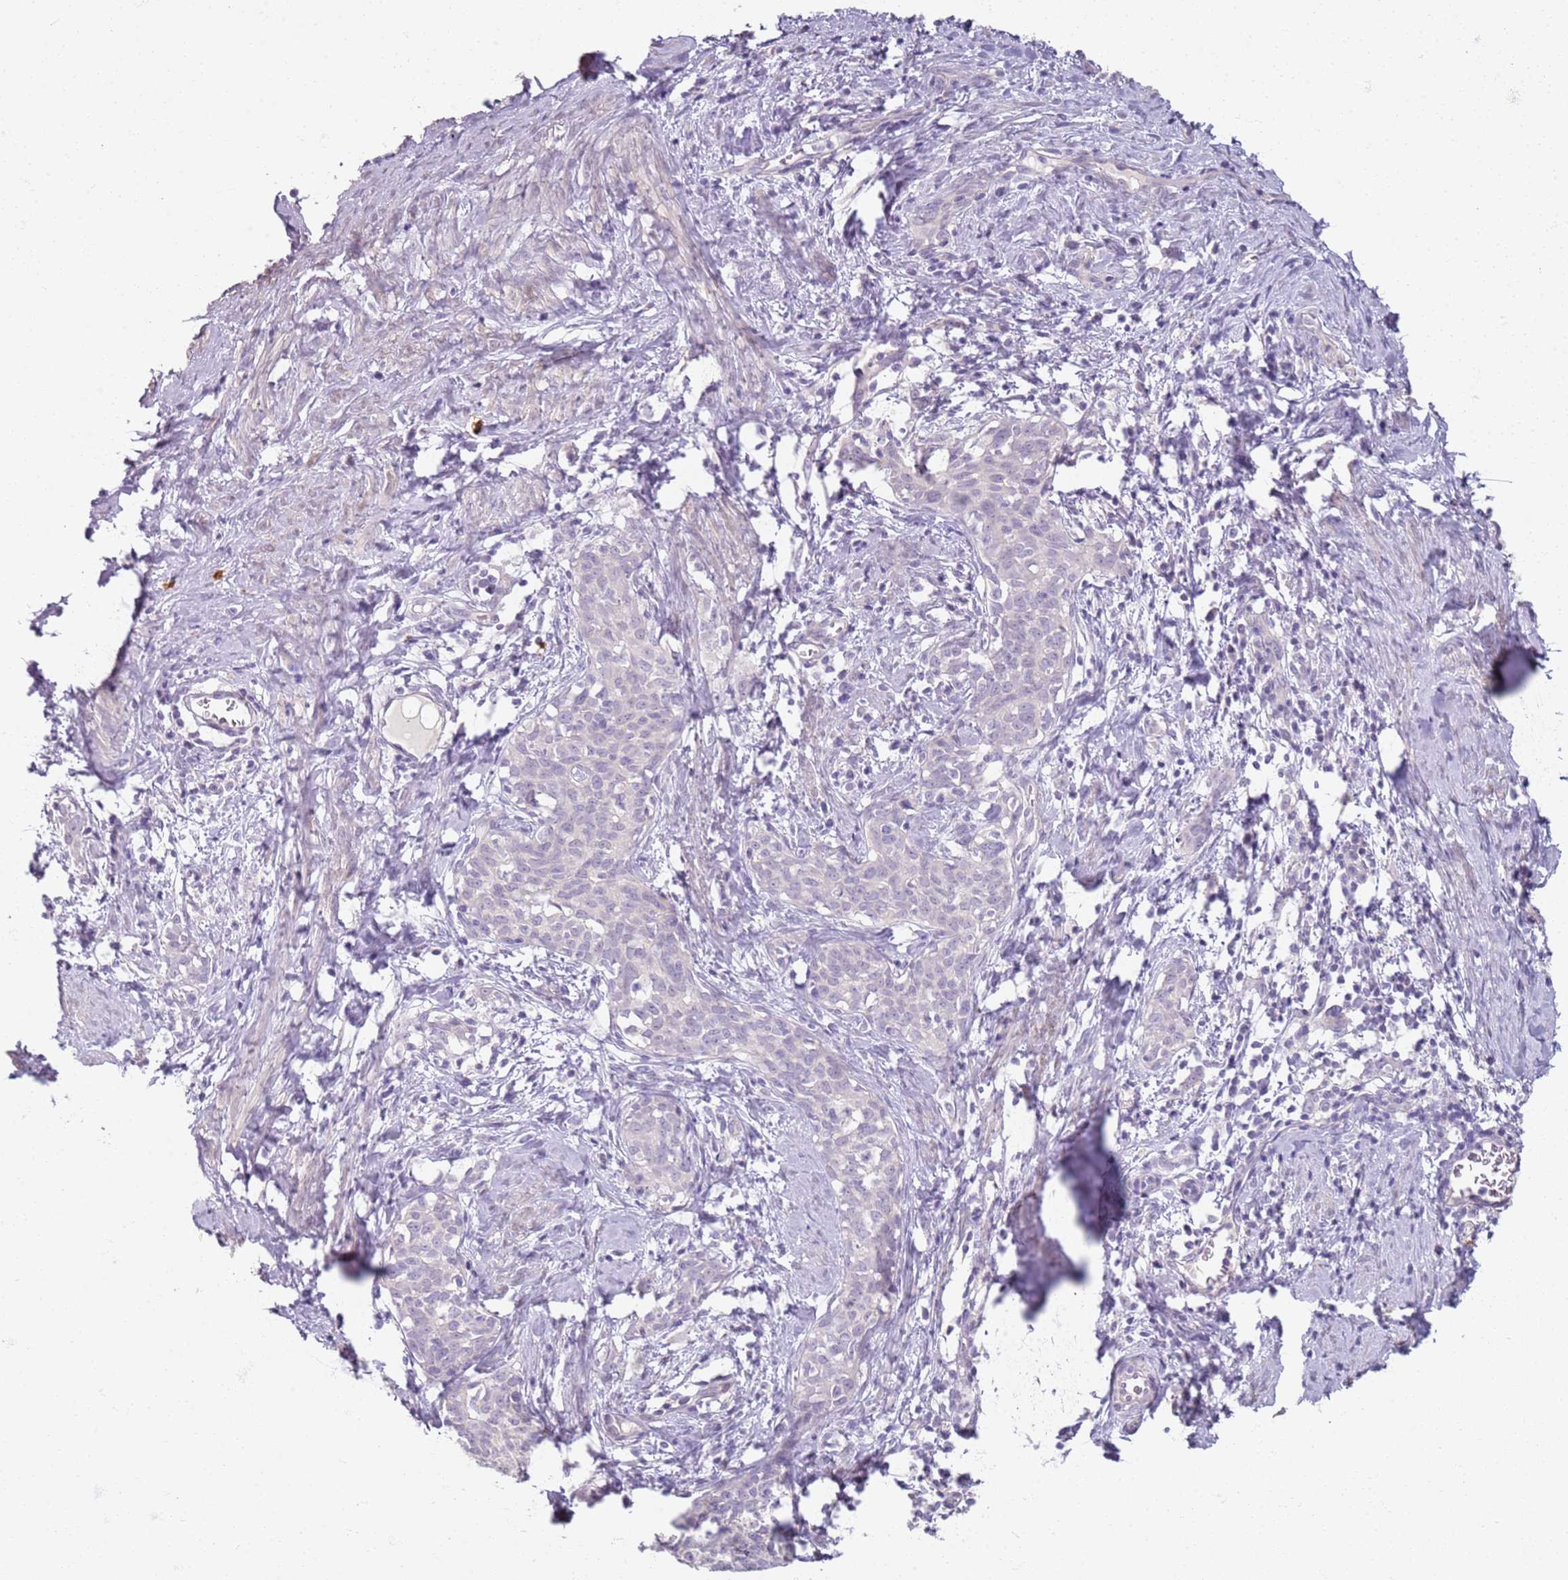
{"staining": {"intensity": "negative", "quantity": "none", "location": "none"}, "tissue": "cervical cancer", "cell_type": "Tumor cells", "image_type": "cancer", "snomed": [{"axis": "morphology", "description": "Squamous cell carcinoma, NOS"}, {"axis": "topography", "description": "Cervix"}], "caption": "The image shows no staining of tumor cells in squamous cell carcinoma (cervical).", "gene": "CD40LG", "patient": {"sex": "female", "age": 52}}